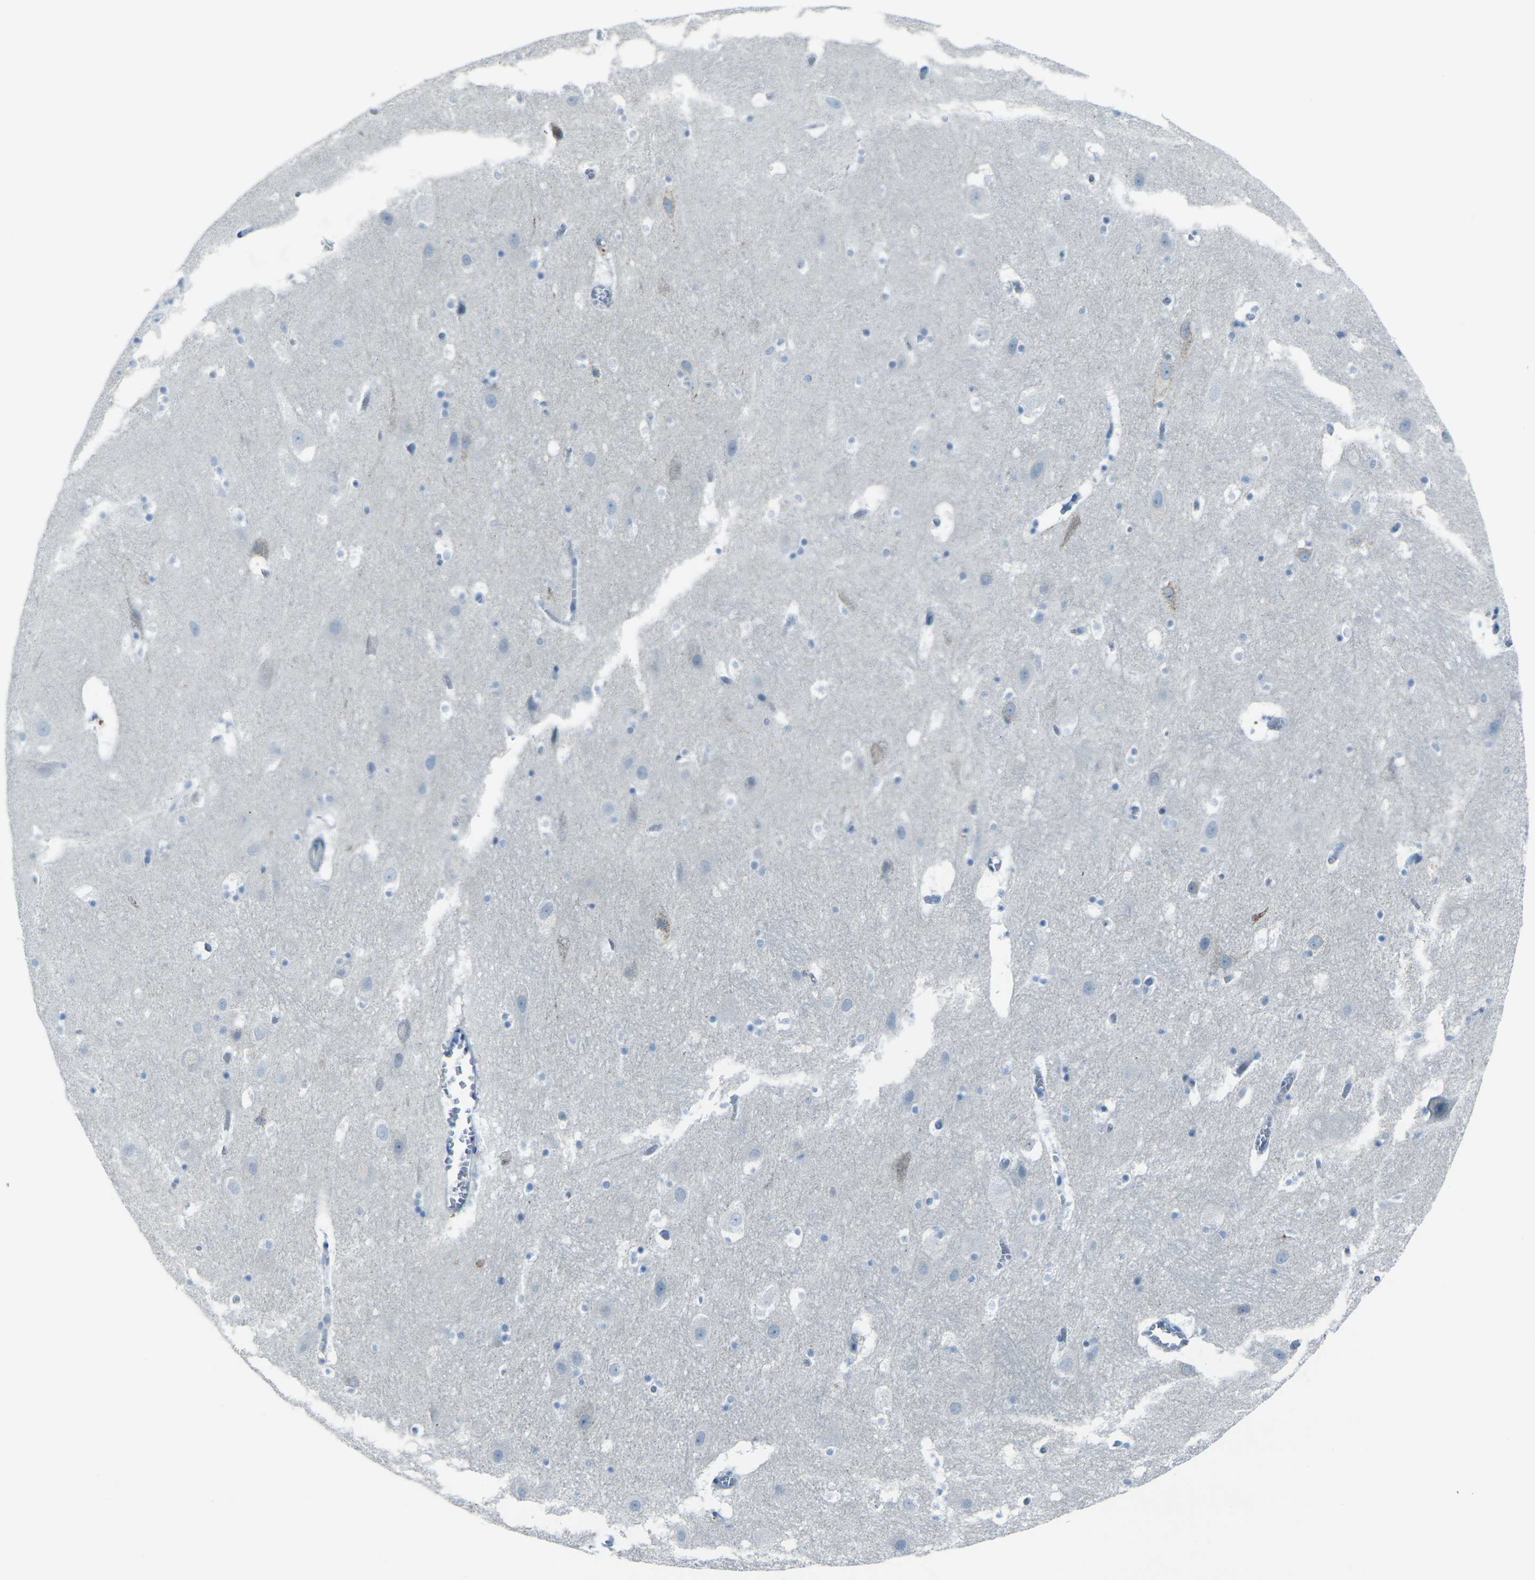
{"staining": {"intensity": "negative", "quantity": "none", "location": "none"}, "tissue": "hippocampus", "cell_type": "Glial cells", "image_type": "normal", "snomed": [{"axis": "morphology", "description": "Normal tissue, NOS"}, {"axis": "topography", "description": "Hippocampus"}], "caption": "IHC of normal hippocampus exhibits no positivity in glial cells.", "gene": "ANKRD46", "patient": {"sex": "male", "age": 45}}